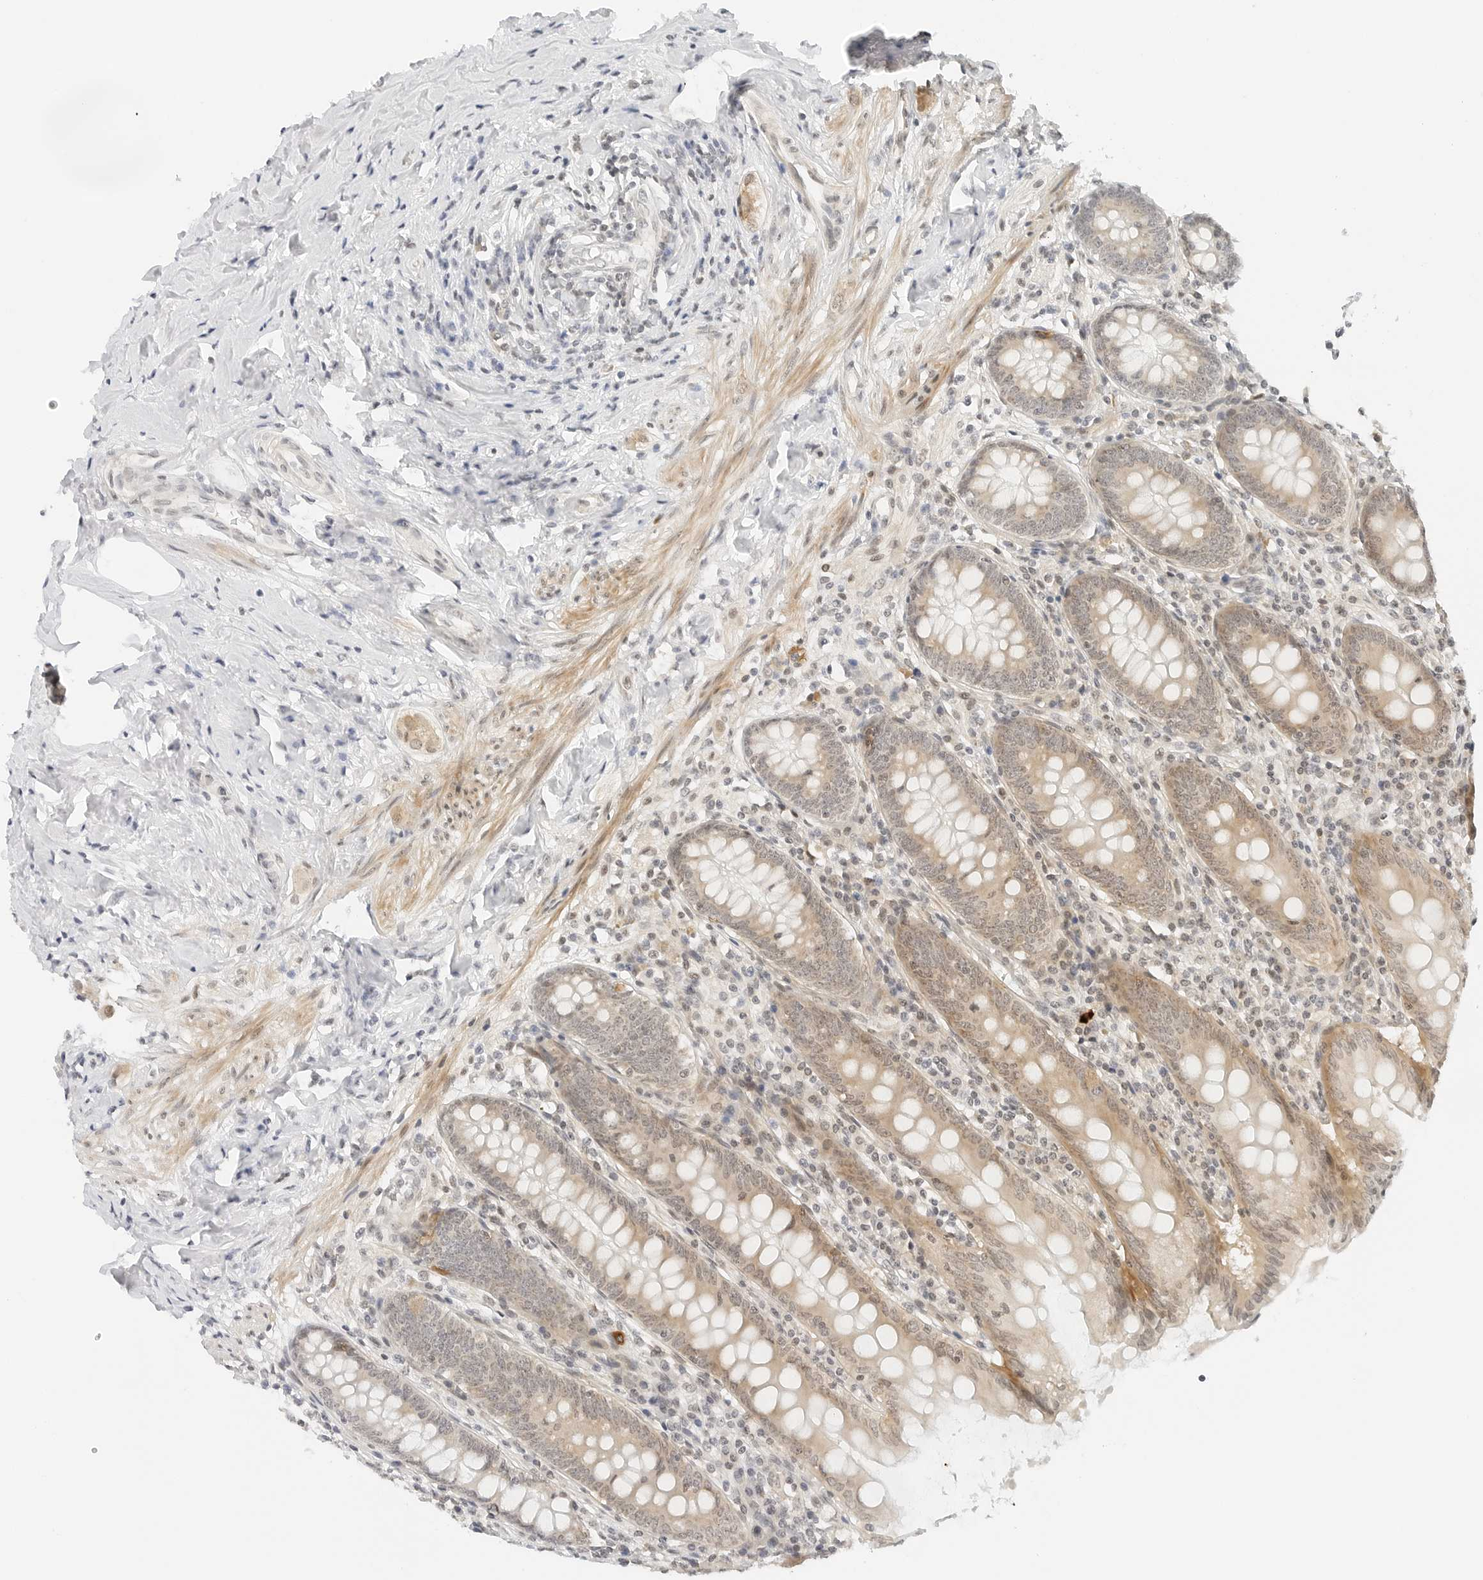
{"staining": {"intensity": "moderate", "quantity": ">75%", "location": "cytoplasmic/membranous,nuclear"}, "tissue": "appendix", "cell_type": "Glandular cells", "image_type": "normal", "snomed": [{"axis": "morphology", "description": "Normal tissue, NOS"}, {"axis": "topography", "description": "Appendix"}], "caption": "Immunohistochemistry histopathology image of benign appendix: human appendix stained using immunohistochemistry (IHC) exhibits medium levels of moderate protein expression localized specifically in the cytoplasmic/membranous,nuclear of glandular cells, appearing as a cytoplasmic/membranous,nuclear brown color.", "gene": "NEO1", "patient": {"sex": "female", "age": 54}}